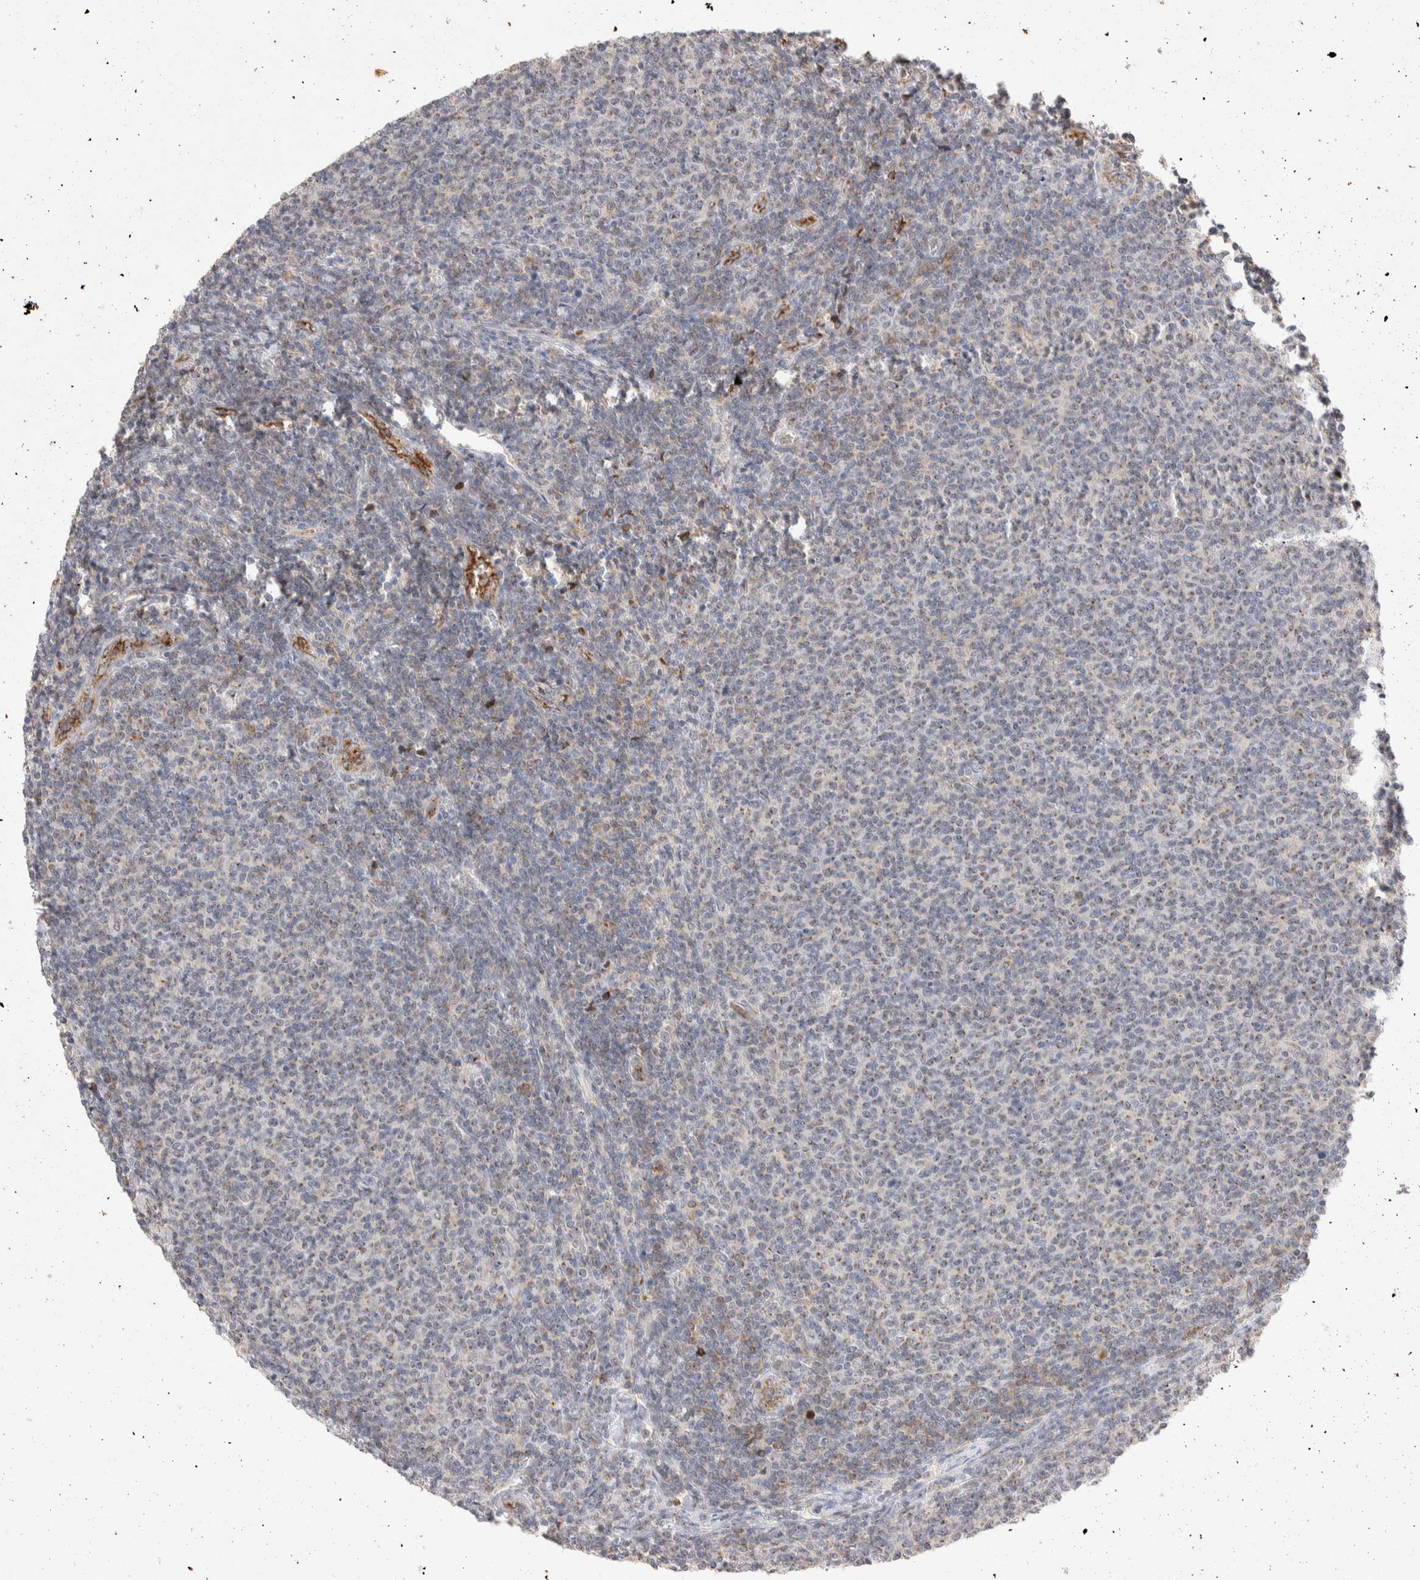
{"staining": {"intensity": "weak", "quantity": "<25%", "location": "cytoplasmic/membranous"}, "tissue": "lymphoma", "cell_type": "Tumor cells", "image_type": "cancer", "snomed": [{"axis": "morphology", "description": "Malignant lymphoma, non-Hodgkin's type, Low grade"}, {"axis": "topography", "description": "Lymph node"}], "caption": "Photomicrograph shows no protein positivity in tumor cells of low-grade malignant lymphoma, non-Hodgkin's type tissue.", "gene": "NSMAF", "patient": {"sex": "male", "age": 66}}